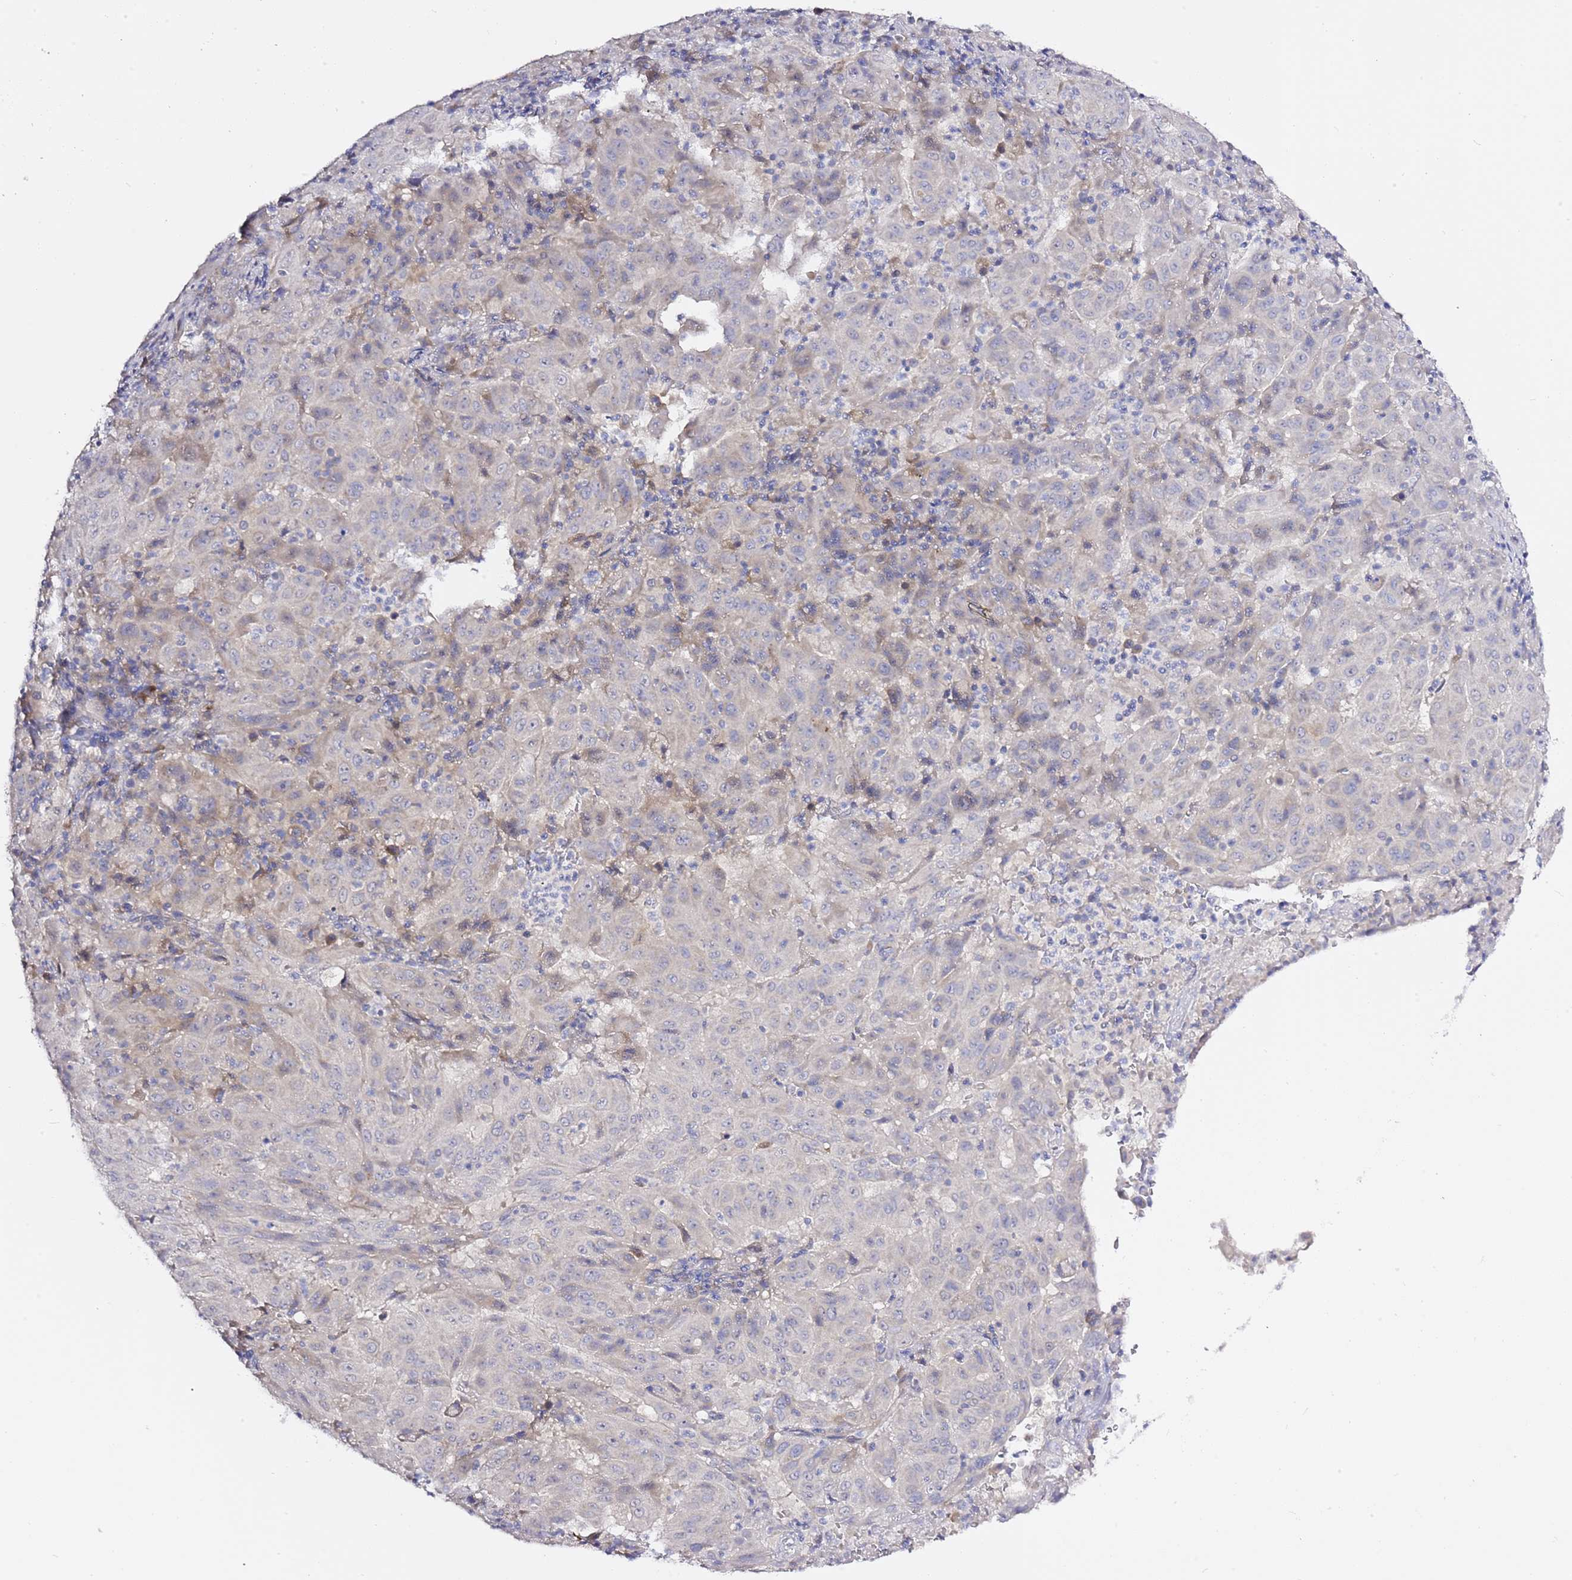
{"staining": {"intensity": "negative", "quantity": "none", "location": "none"}, "tissue": "pancreatic cancer", "cell_type": "Tumor cells", "image_type": "cancer", "snomed": [{"axis": "morphology", "description": "Adenocarcinoma, NOS"}, {"axis": "topography", "description": "Pancreas"}], "caption": "Immunohistochemistry histopathology image of neoplastic tissue: pancreatic cancer (adenocarcinoma) stained with DAB (3,3'-diaminobenzidine) shows no significant protein staining in tumor cells.", "gene": "RFK", "patient": {"sex": "male", "age": 63}}